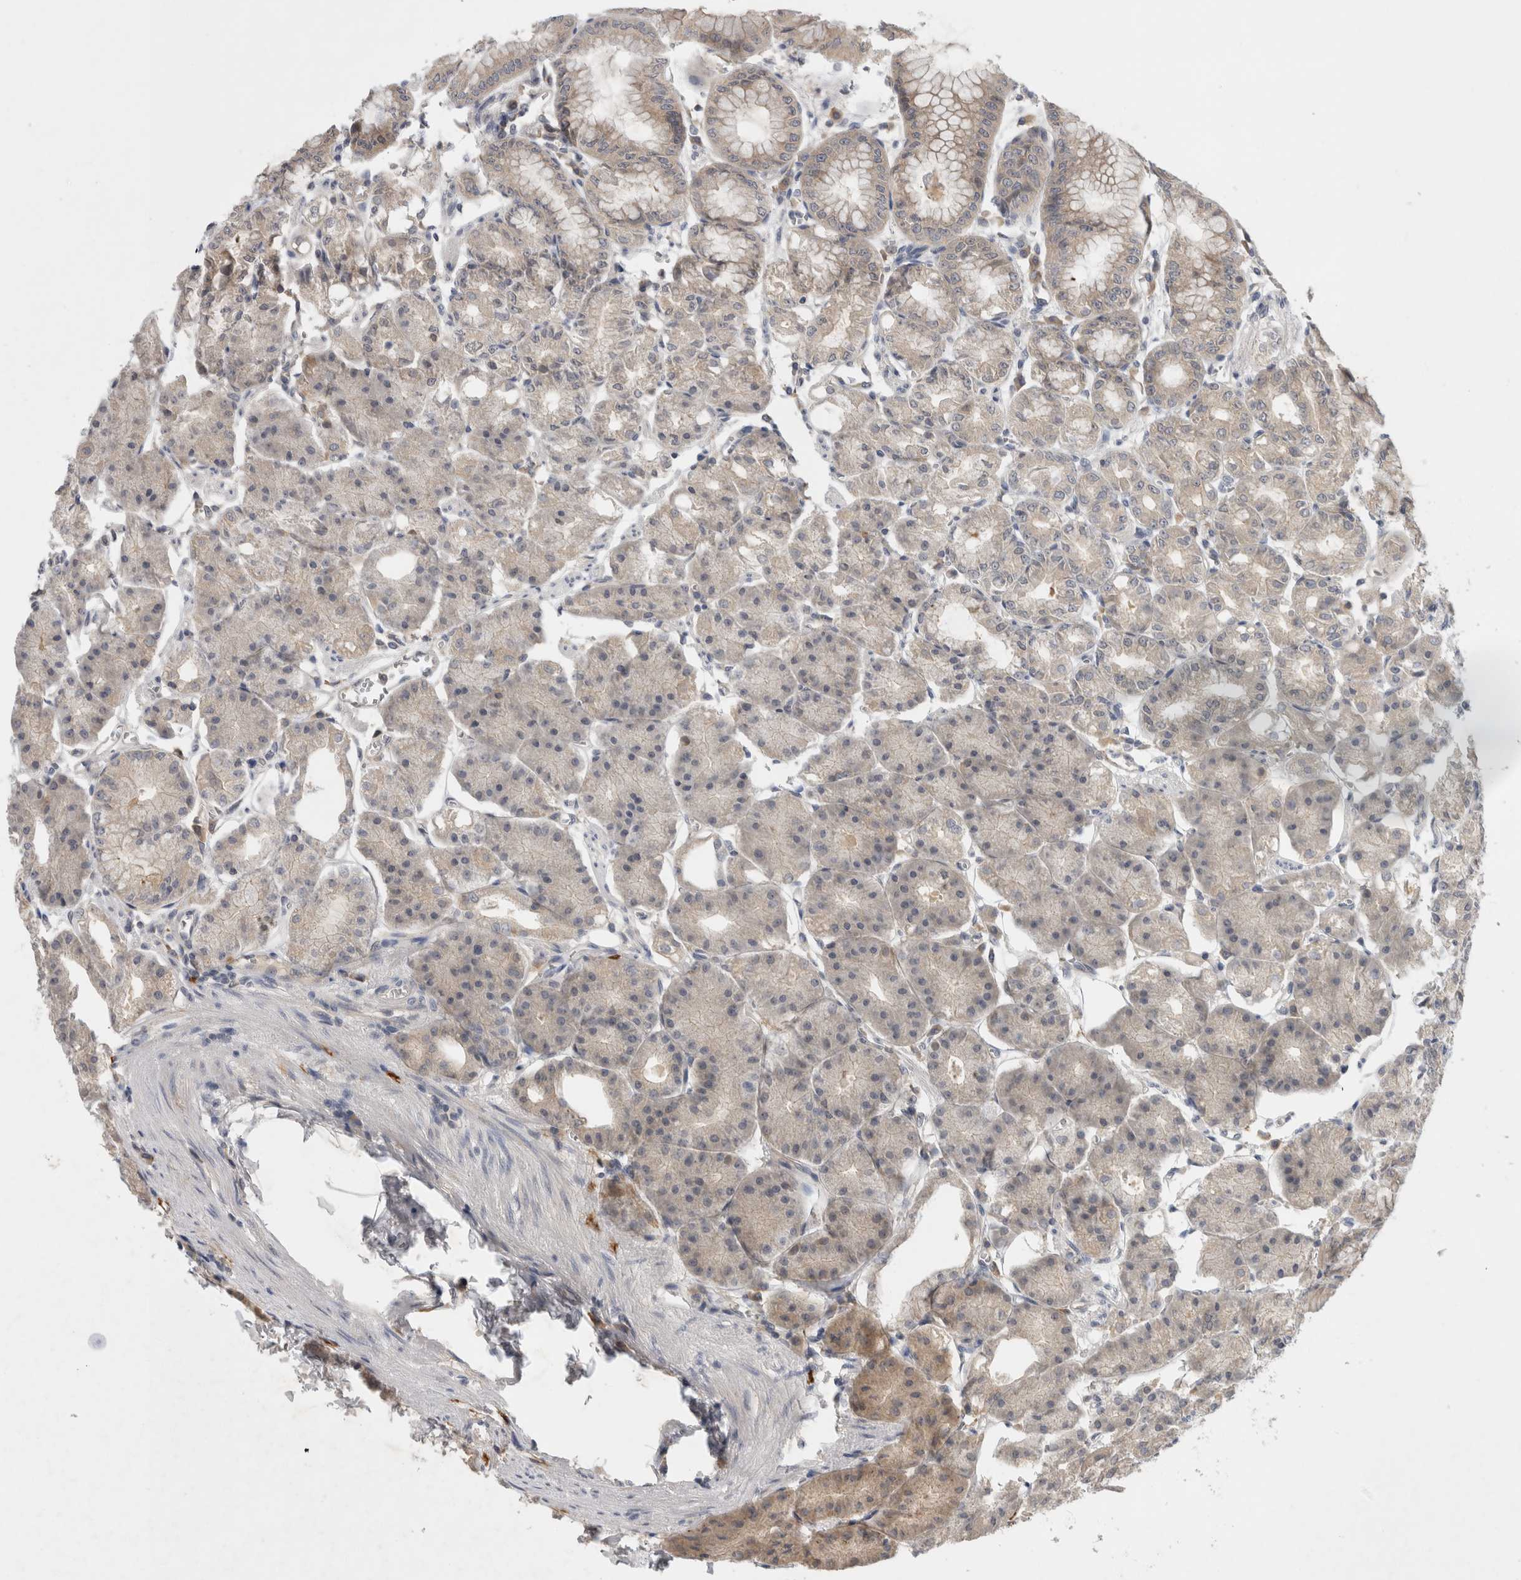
{"staining": {"intensity": "weak", "quantity": ">75%", "location": "cytoplasmic/membranous"}, "tissue": "stomach", "cell_type": "Glandular cells", "image_type": "normal", "snomed": [{"axis": "morphology", "description": "Normal tissue, NOS"}, {"axis": "topography", "description": "Stomach, lower"}], "caption": "The photomicrograph reveals staining of unremarkable stomach, revealing weak cytoplasmic/membranous protein positivity (brown color) within glandular cells. (DAB (3,3'-diaminobenzidine) = brown stain, brightfield microscopy at high magnification).", "gene": "AASDHPPT", "patient": {"sex": "male", "age": 71}}